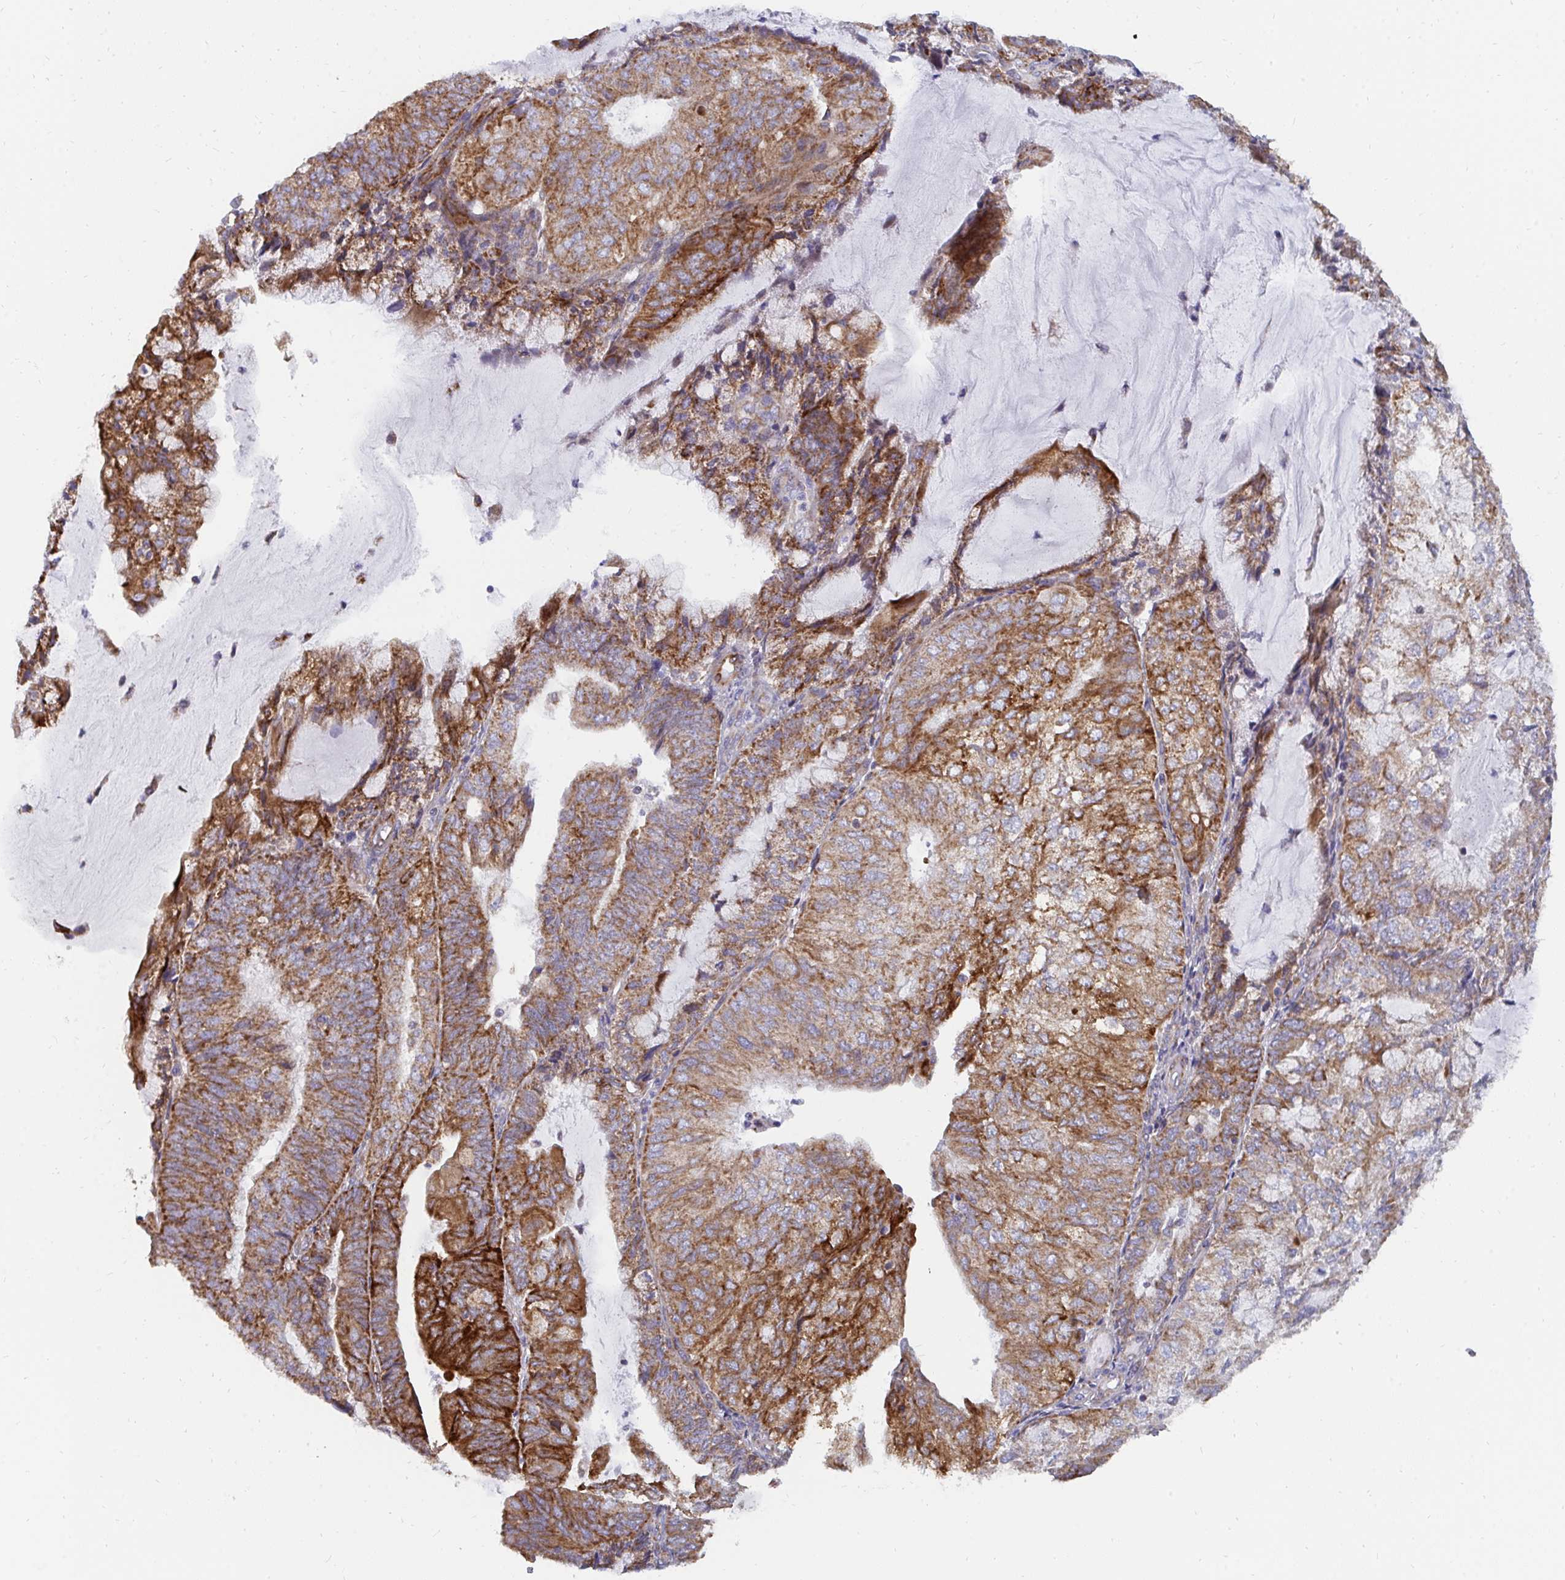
{"staining": {"intensity": "strong", "quantity": "25%-75%", "location": "cytoplasmic/membranous"}, "tissue": "endometrial cancer", "cell_type": "Tumor cells", "image_type": "cancer", "snomed": [{"axis": "morphology", "description": "Adenocarcinoma, NOS"}, {"axis": "topography", "description": "Endometrium"}], "caption": "Approximately 25%-75% of tumor cells in human endometrial adenocarcinoma display strong cytoplasmic/membranous protein staining as visualized by brown immunohistochemical staining.", "gene": "PC", "patient": {"sex": "female", "age": 81}}